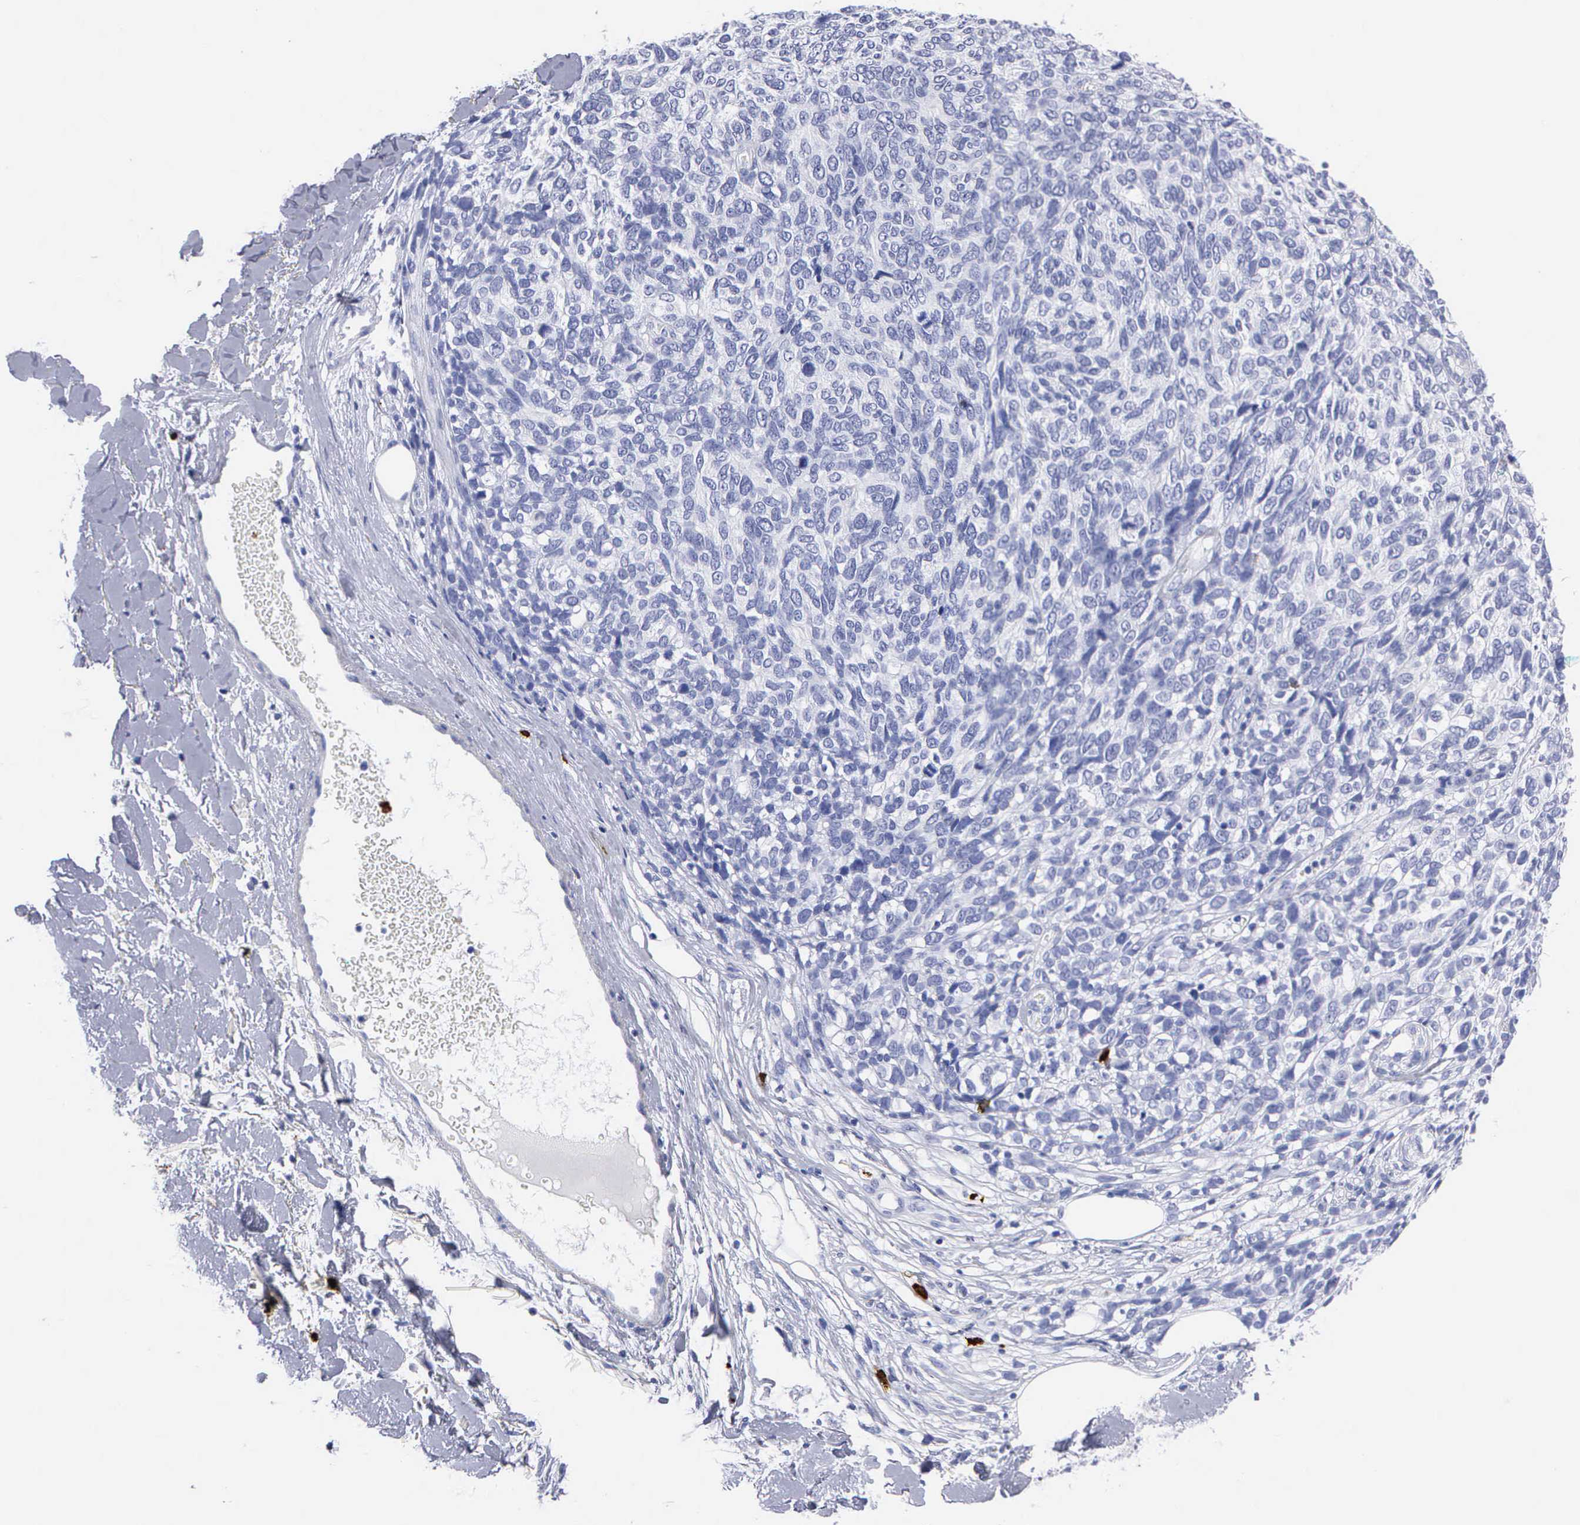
{"staining": {"intensity": "negative", "quantity": "none", "location": "none"}, "tissue": "melanoma", "cell_type": "Tumor cells", "image_type": "cancer", "snomed": [{"axis": "morphology", "description": "Malignant melanoma, NOS"}, {"axis": "topography", "description": "Skin"}], "caption": "This is an immunohistochemistry image of human malignant melanoma. There is no positivity in tumor cells.", "gene": "CTSG", "patient": {"sex": "female", "age": 85}}